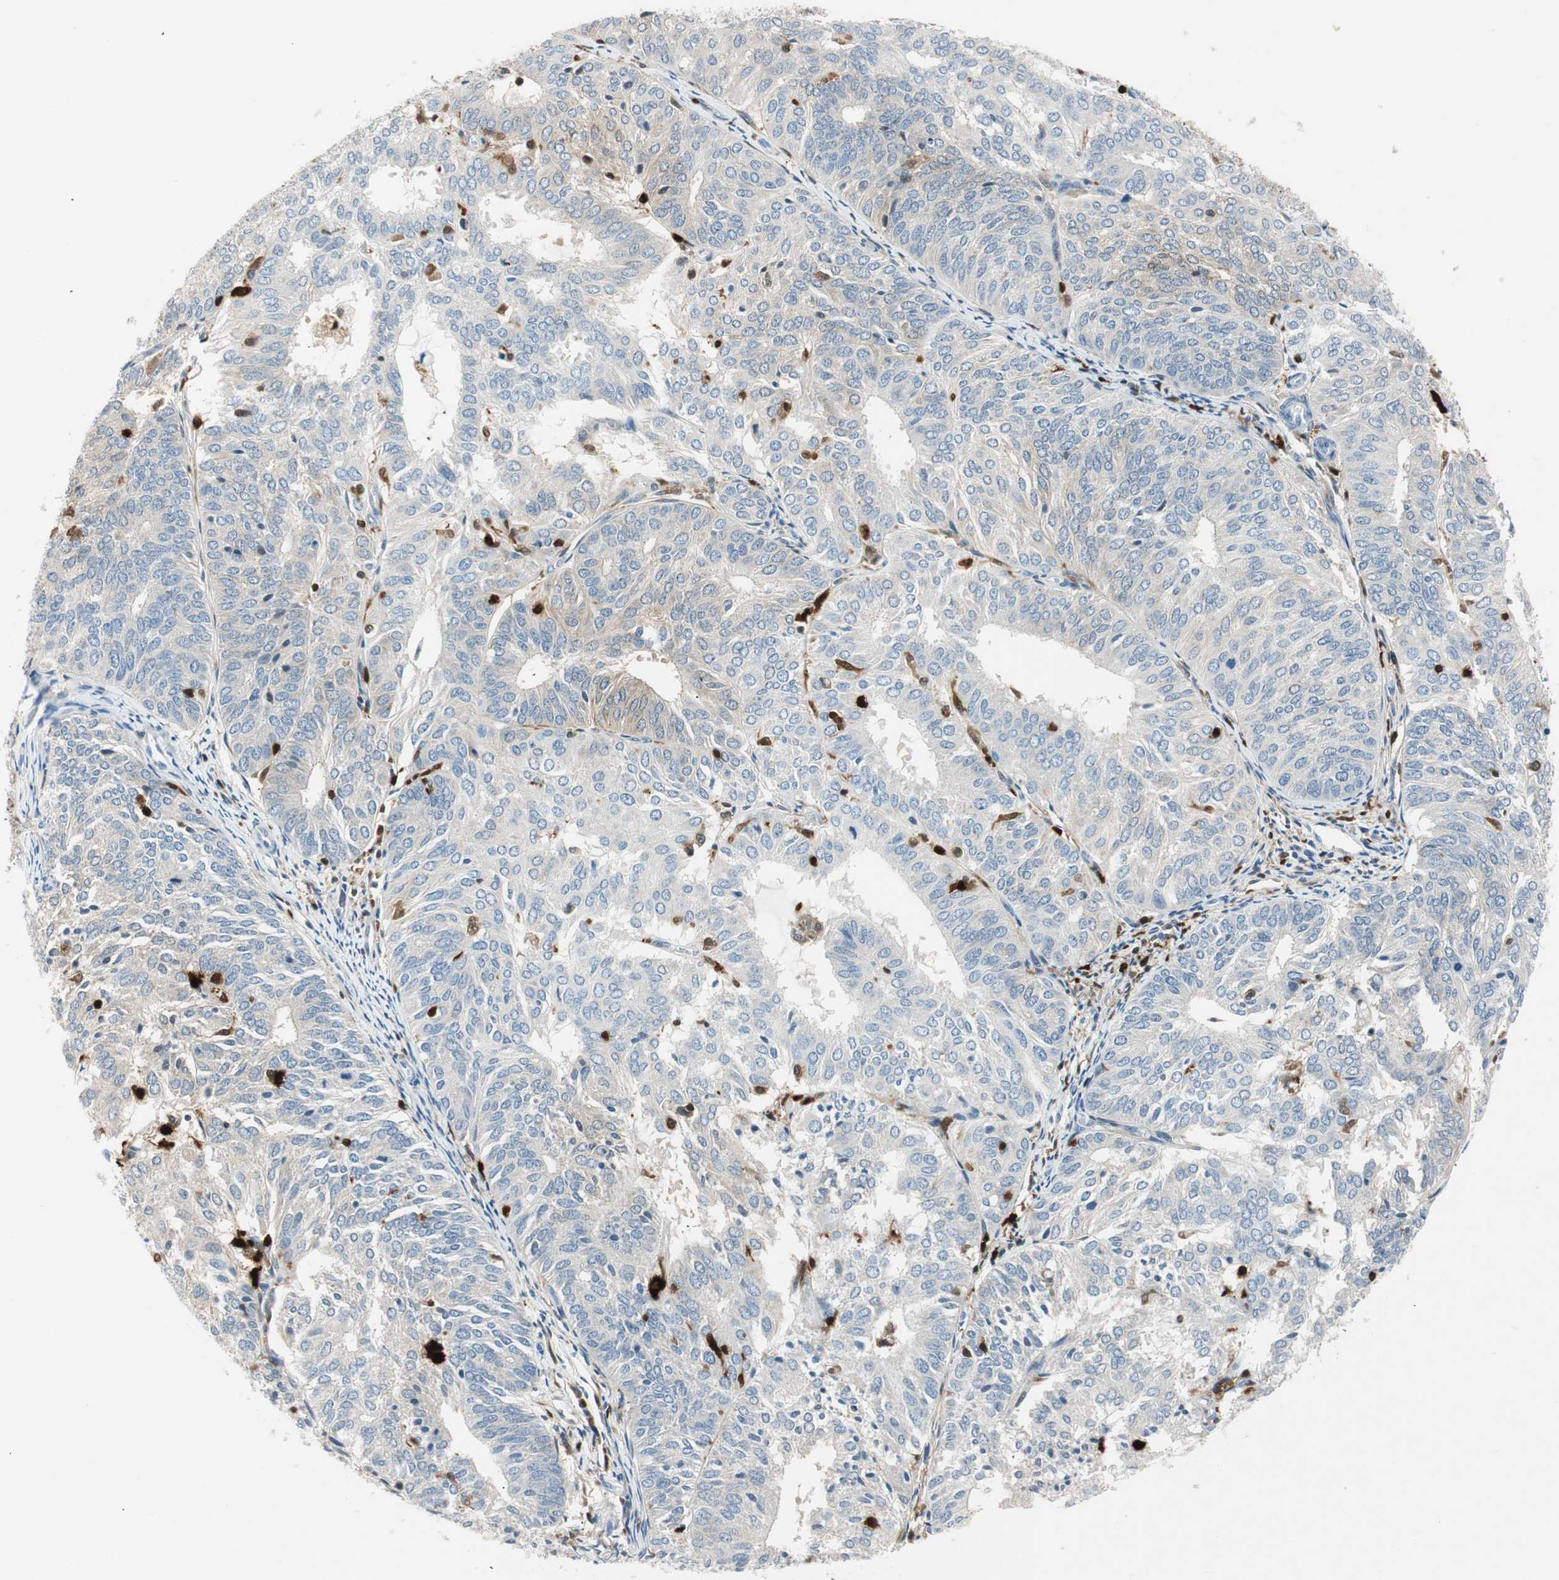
{"staining": {"intensity": "weak", "quantity": "<25%", "location": "cytoplasmic/membranous"}, "tissue": "endometrial cancer", "cell_type": "Tumor cells", "image_type": "cancer", "snomed": [{"axis": "morphology", "description": "Adenocarcinoma, NOS"}, {"axis": "topography", "description": "Uterus"}], "caption": "An immunohistochemistry (IHC) photomicrograph of endometrial cancer is shown. There is no staining in tumor cells of endometrial cancer. (Immunohistochemistry (ihc), brightfield microscopy, high magnification).", "gene": "COTL1", "patient": {"sex": "female", "age": 60}}